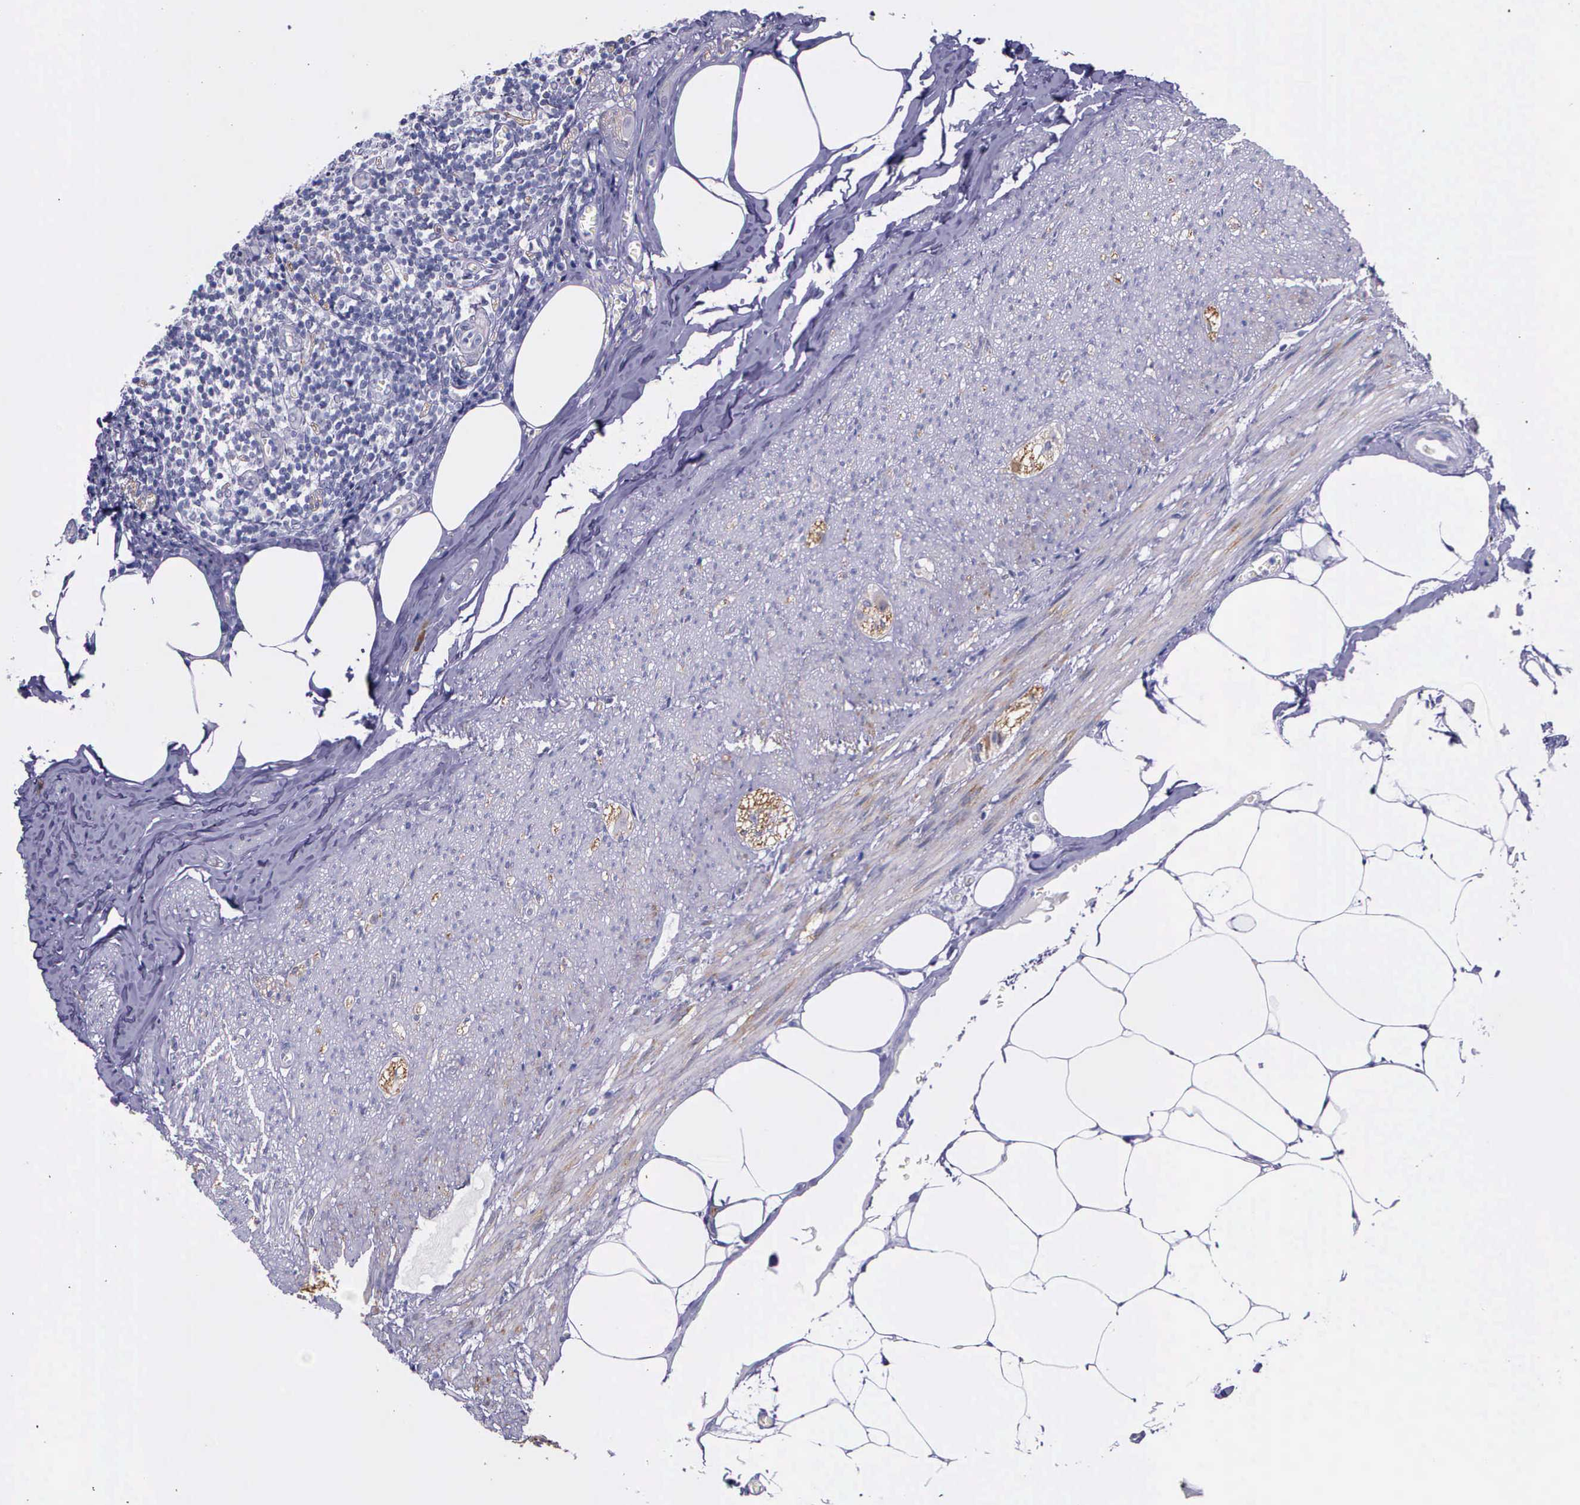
{"staining": {"intensity": "negative", "quantity": "none", "location": "none"}, "tissue": "appendix", "cell_type": "Glandular cells", "image_type": "normal", "snomed": [{"axis": "morphology", "description": "Normal tissue, NOS"}, {"axis": "topography", "description": "Appendix"}], "caption": "High power microscopy image of an IHC photomicrograph of normal appendix, revealing no significant expression in glandular cells.", "gene": "AHNAK2", "patient": {"sex": "female", "age": 36}}